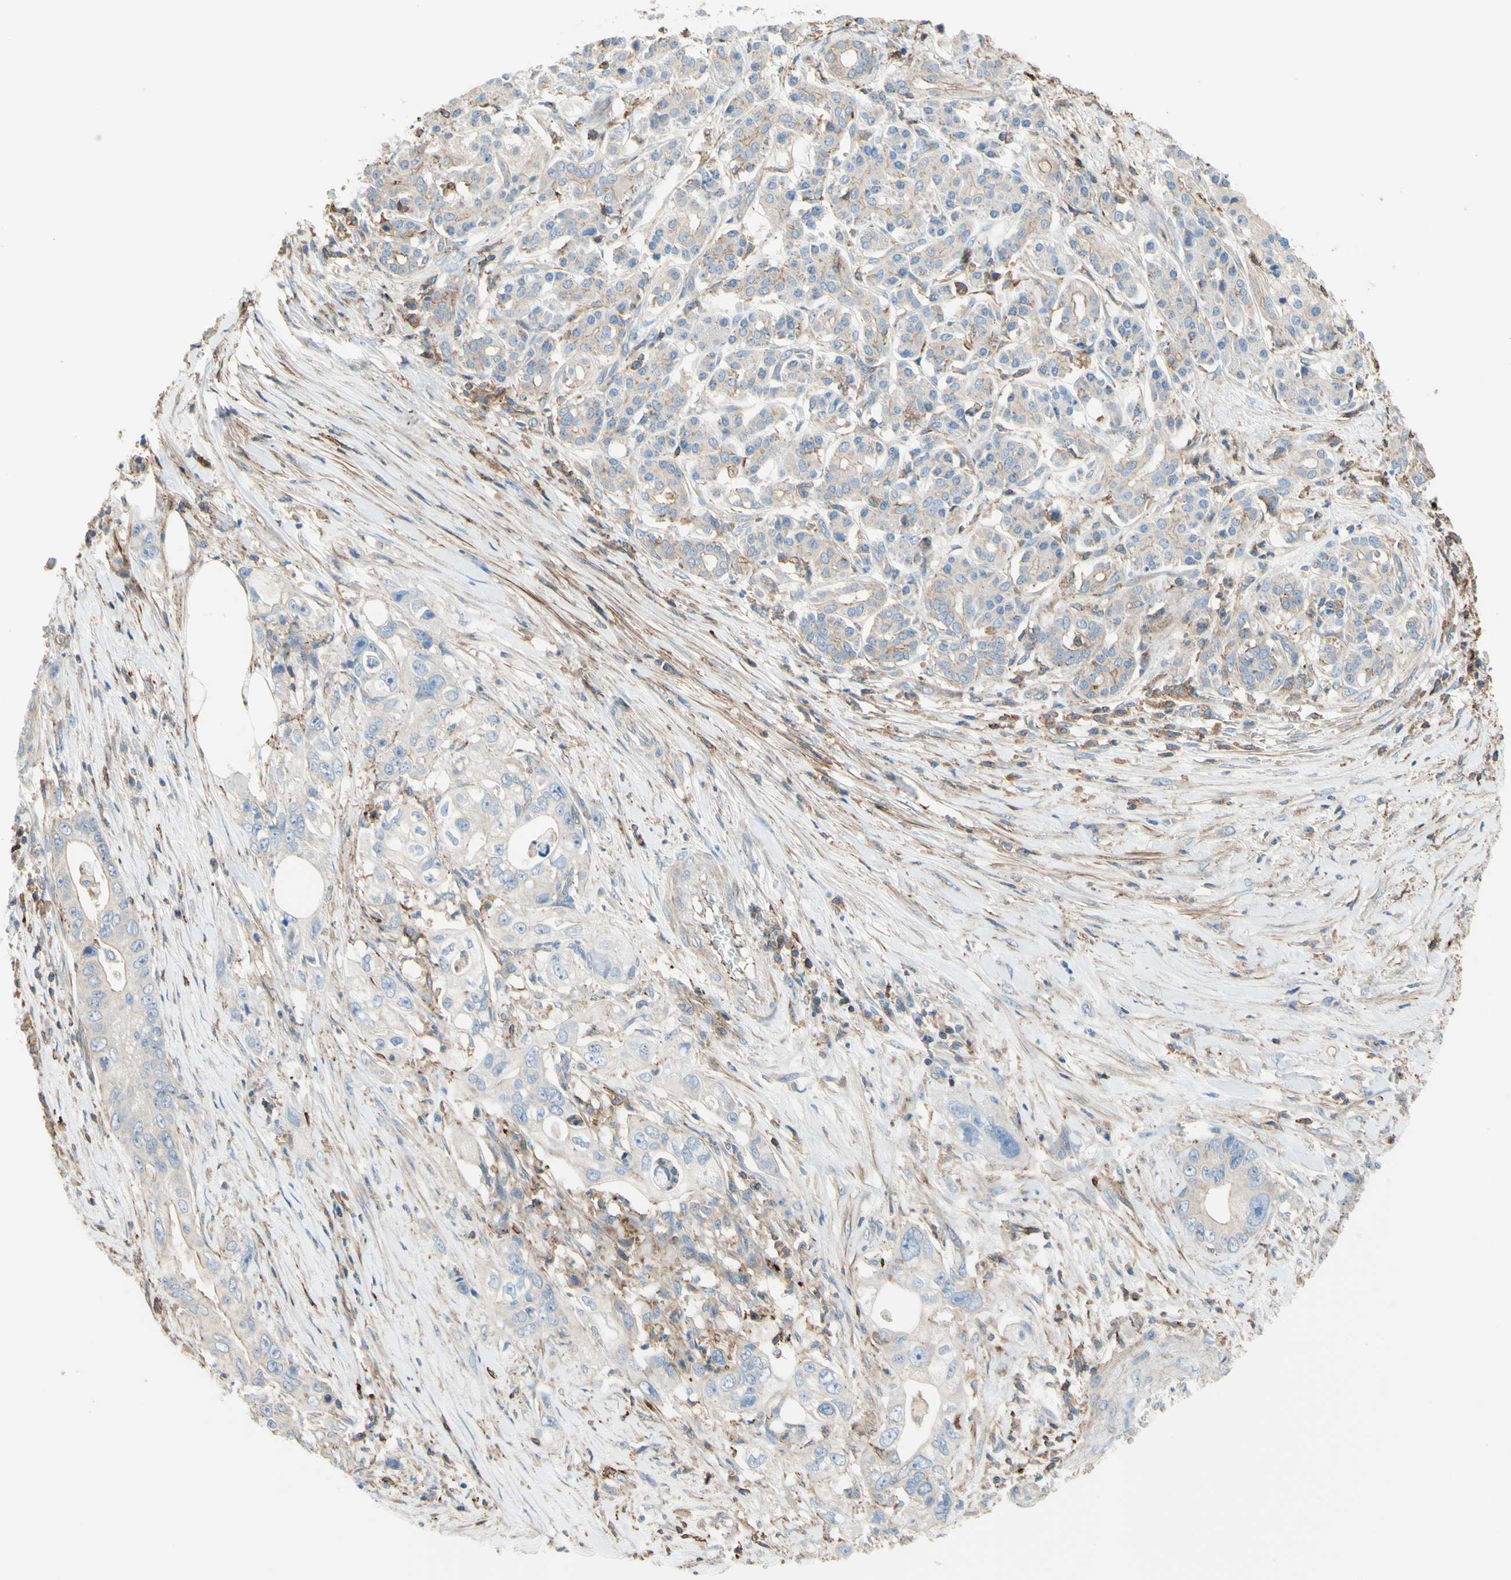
{"staining": {"intensity": "weak", "quantity": "25%-75%", "location": "cytoplasmic/membranous"}, "tissue": "pancreatic cancer", "cell_type": "Tumor cells", "image_type": "cancer", "snomed": [{"axis": "morphology", "description": "Normal tissue, NOS"}, {"axis": "topography", "description": "Pancreas"}], "caption": "Tumor cells exhibit weak cytoplasmic/membranous positivity in approximately 25%-75% of cells in pancreatic cancer.", "gene": "SEMA4C", "patient": {"sex": "male", "age": 42}}